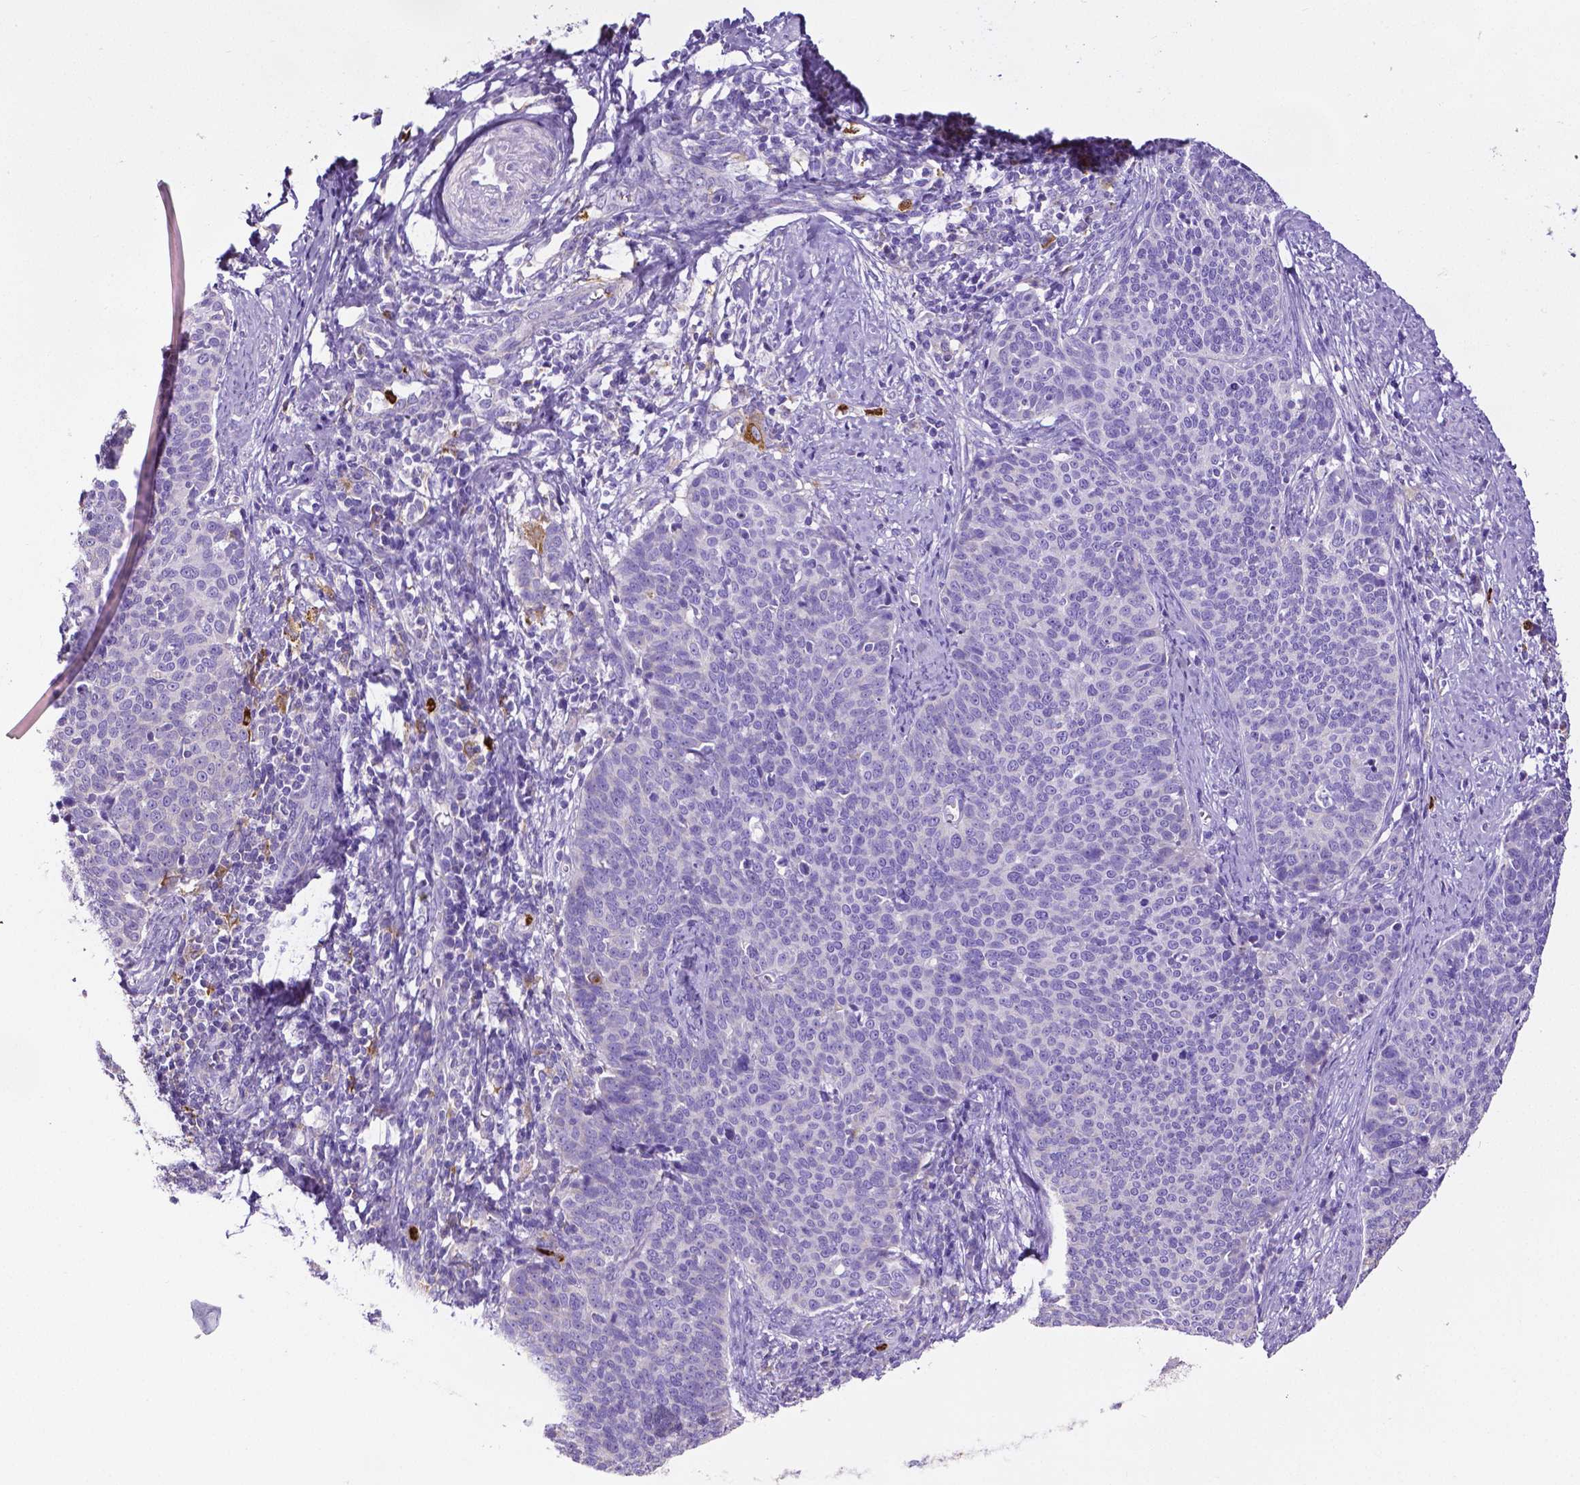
{"staining": {"intensity": "negative", "quantity": "none", "location": "none"}, "tissue": "cervical cancer", "cell_type": "Tumor cells", "image_type": "cancer", "snomed": [{"axis": "morphology", "description": "Normal tissue, NOS"}, {"axis": "morphology", "description": "Squamous cell carcinoma, NOS"}, {"axis": "topography", "description": "Cervix"}], "caption": "The photomicrograph exhibits no staining of tumor cells in cervical squamous cell carcinoma.", "gene": "MMP9", "patient": {"sex": "female", "age": 39}}